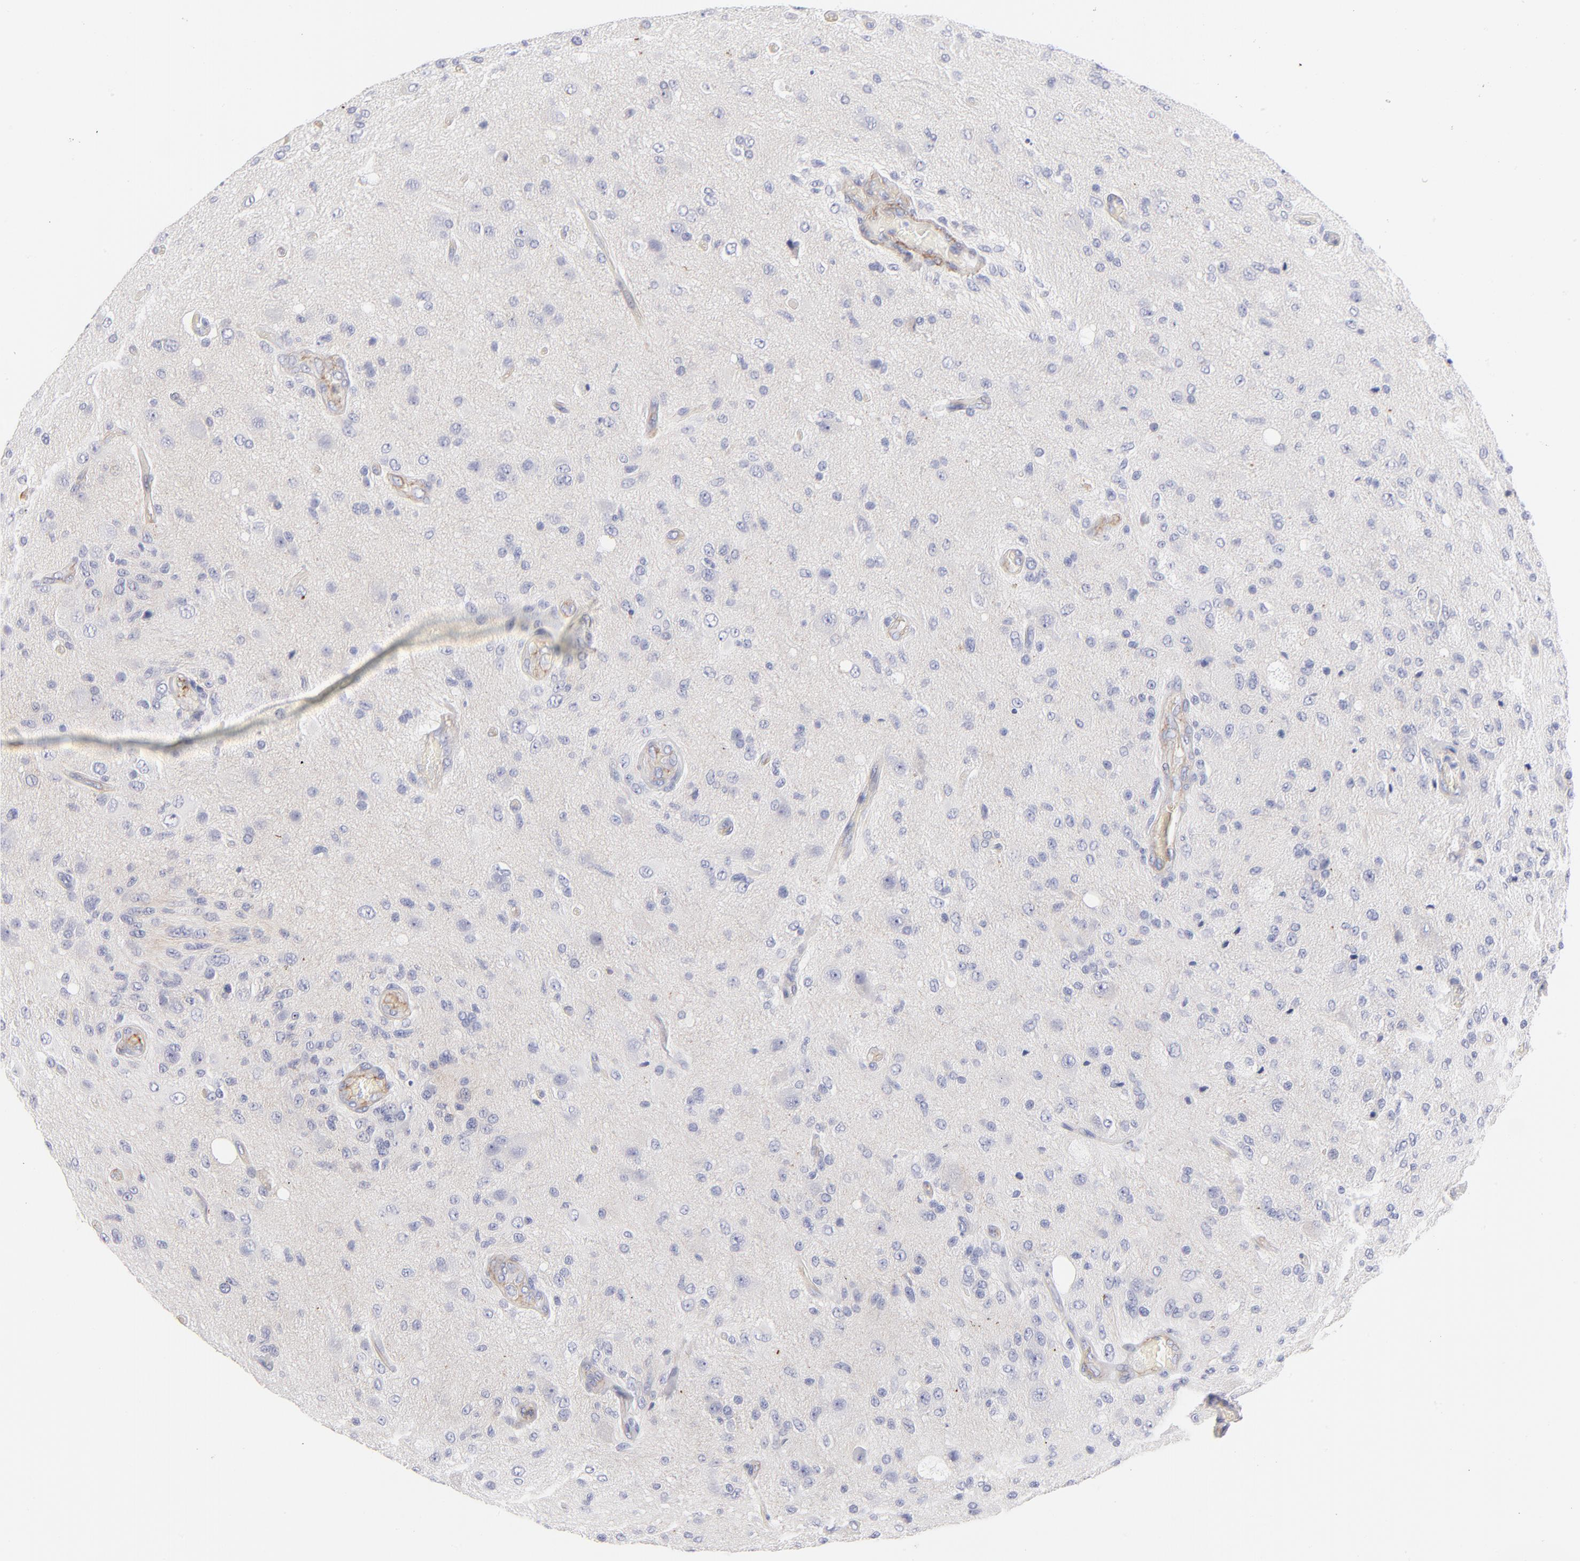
{"staining": {"intensity": "negative", "quantity": "none", "location": "none"}, "tissue": "glioma", "cell_type": "Tumor cells", "image_type": "cancer", "snomed": [{"axis": "morphology", "description": "Normal tissue, NOS"}, {"axis": "morphology", "description": "Glioma, malignant, High grade"}, {"axis": "topography", "description": "Cerebral cortex"}], "caption": "There is no significant positivity in tumor cells of glioma.", "gene": "ACTA2", "patient": {"sex": "male", "age": 77}}